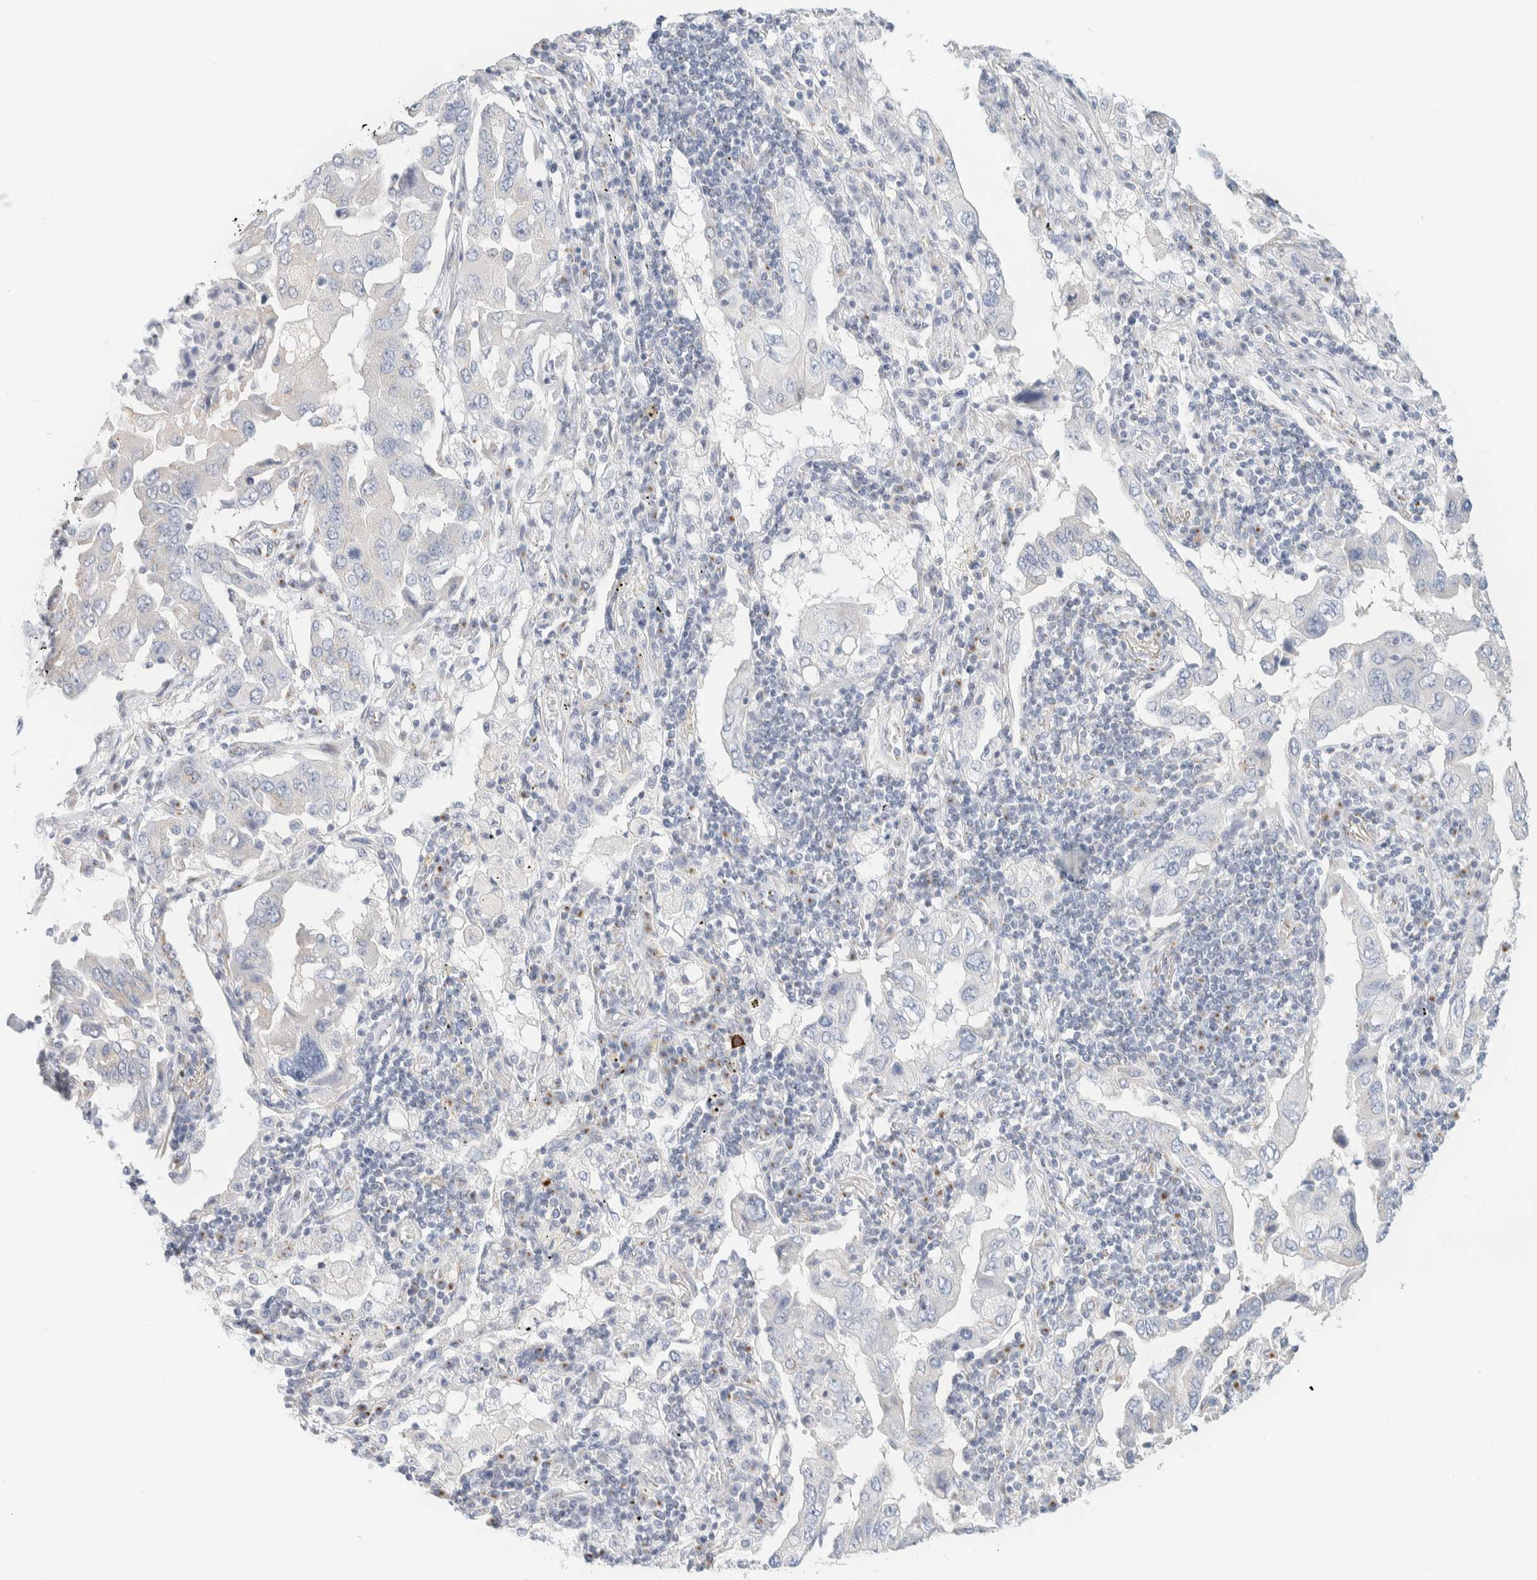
{"staining": {"intensity": "negative", "quantity": "none", "location": "none"}, "tissue": "lung cancer", "cell_type": "Tumor cells", "image_type": "cancer", "snomed": [{"axis": "morphology", "description": "Adenocarcinoma, NOS"}, {"axis": "topography", "description": "Lung"}], "caption": "Lung adenocarcinoma stained for a protein using immunohistochemistry (IHC) exhibits no expression tumor cells.", "gene": "SPNS3", "patient": {"sex": "female", "age": 65}}